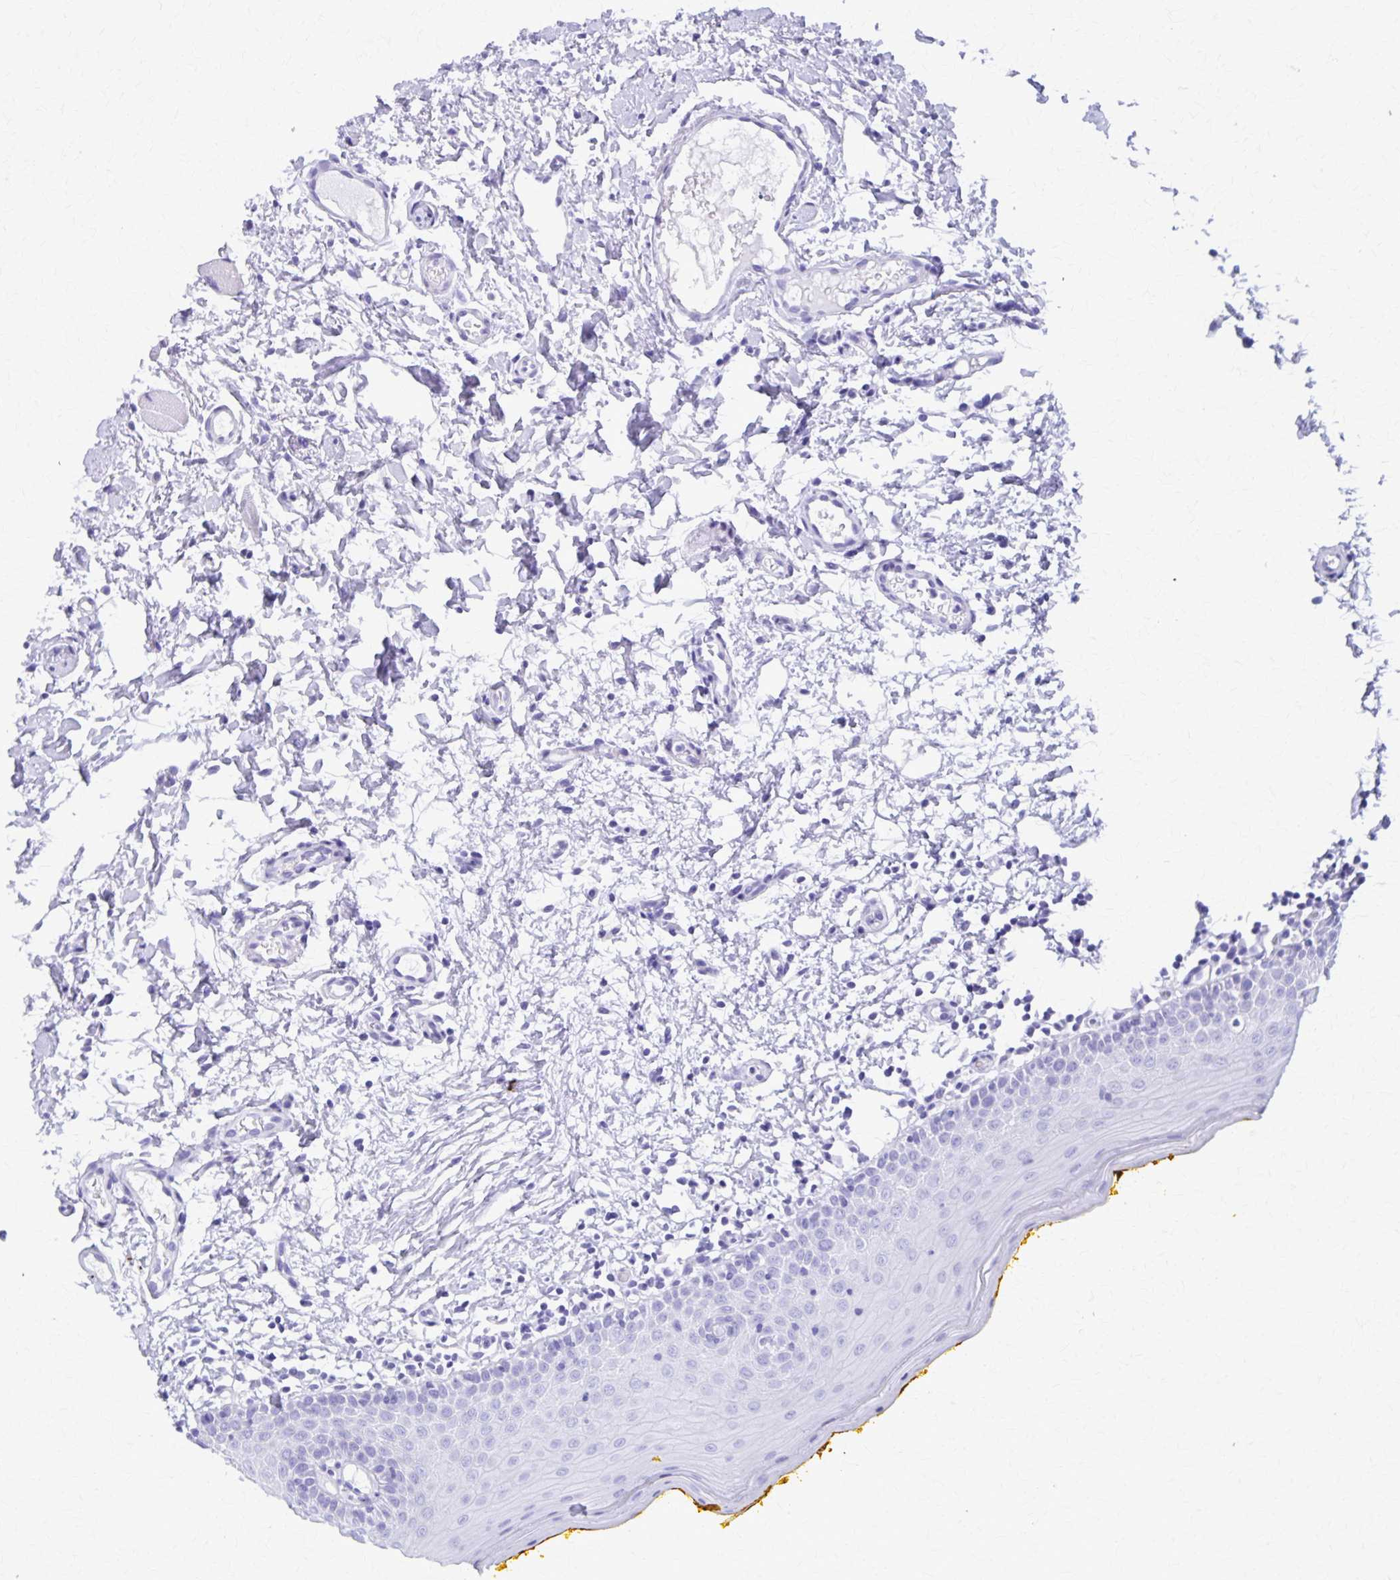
{"staining": {"intensity": "negative", "quantity": "none", "location": "none"}, "tissue": "oral mucosa", "cell_type": "Squamous epithelial cells", "image_type": "normal", "snomed": [{"axis": "morphology", "description": "Normal tissue, NOS"}, {"axis": "topography", "description": "Oral tissue"}, {"axis": "topography", "description": "Tounge, NOS"}], "caption": "An immunohistochemistry histopathology image of unremarkable oral mucosa is shown. There is no staining in squamous epithelial cells of oral mucosa. The staining is performed using DAB (3,3'-diaminobenzidine) brown chromogen with nuclei counter-stained in using hematoxylin.", "gene": "DEFA5", "patient": {"sex": "female", "age": 58}}